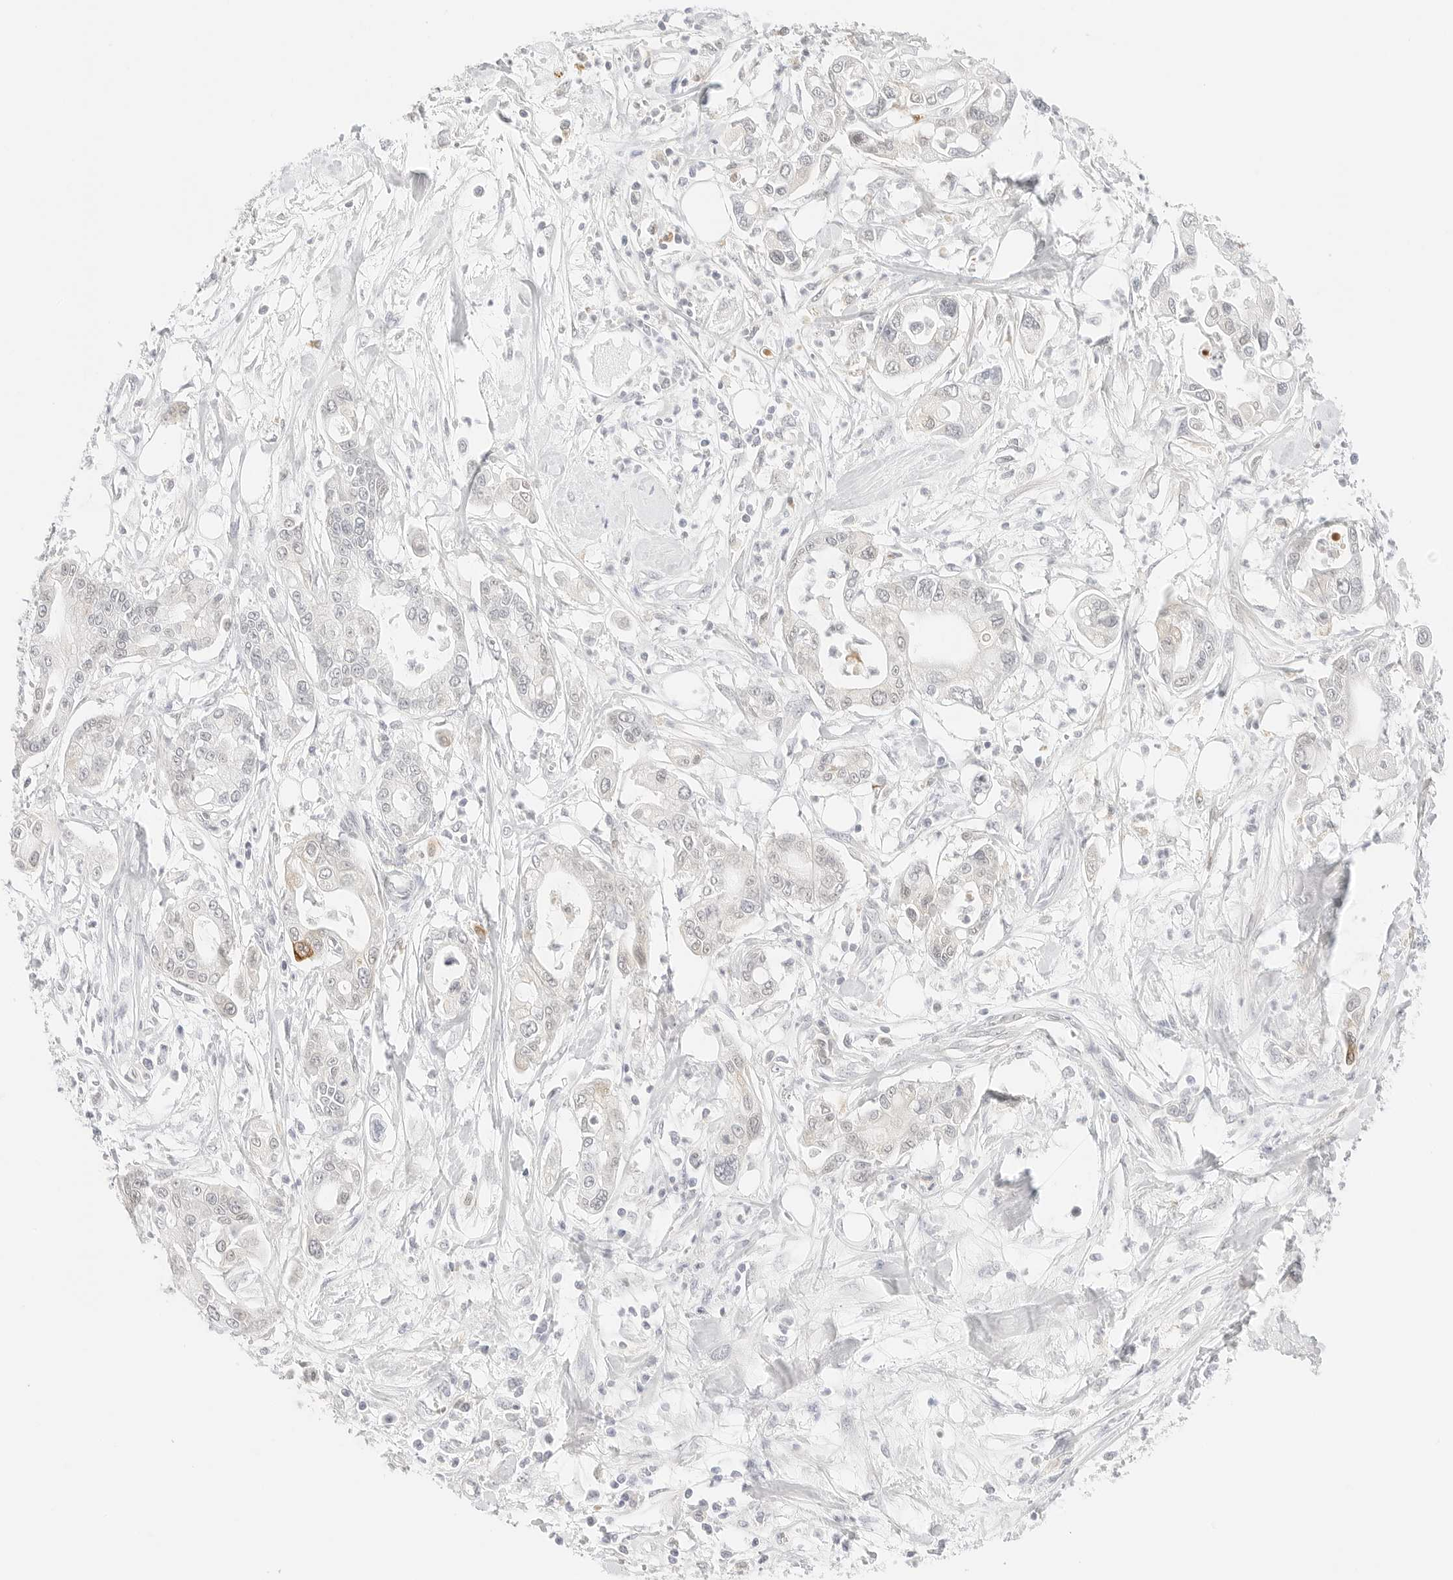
{"staining": {"intensity": "weak", "quantity": "<25%", "location": "nuclear"}, "tissue": "pancreatic cancer", "cell_type": "Tumor cells", "image_type": "cancer", "snomed": [{"axis": "morphology", "description": "Adenocarcinoma, NOS"}, {"axis": "topography", "description": "Pancreas"}], "caption": "Image shows no protein positivity in tumor cells of pancreatic cancer tissue.", "gene": "TEKT2", "patient": {"sex": "male", "age": 68}}